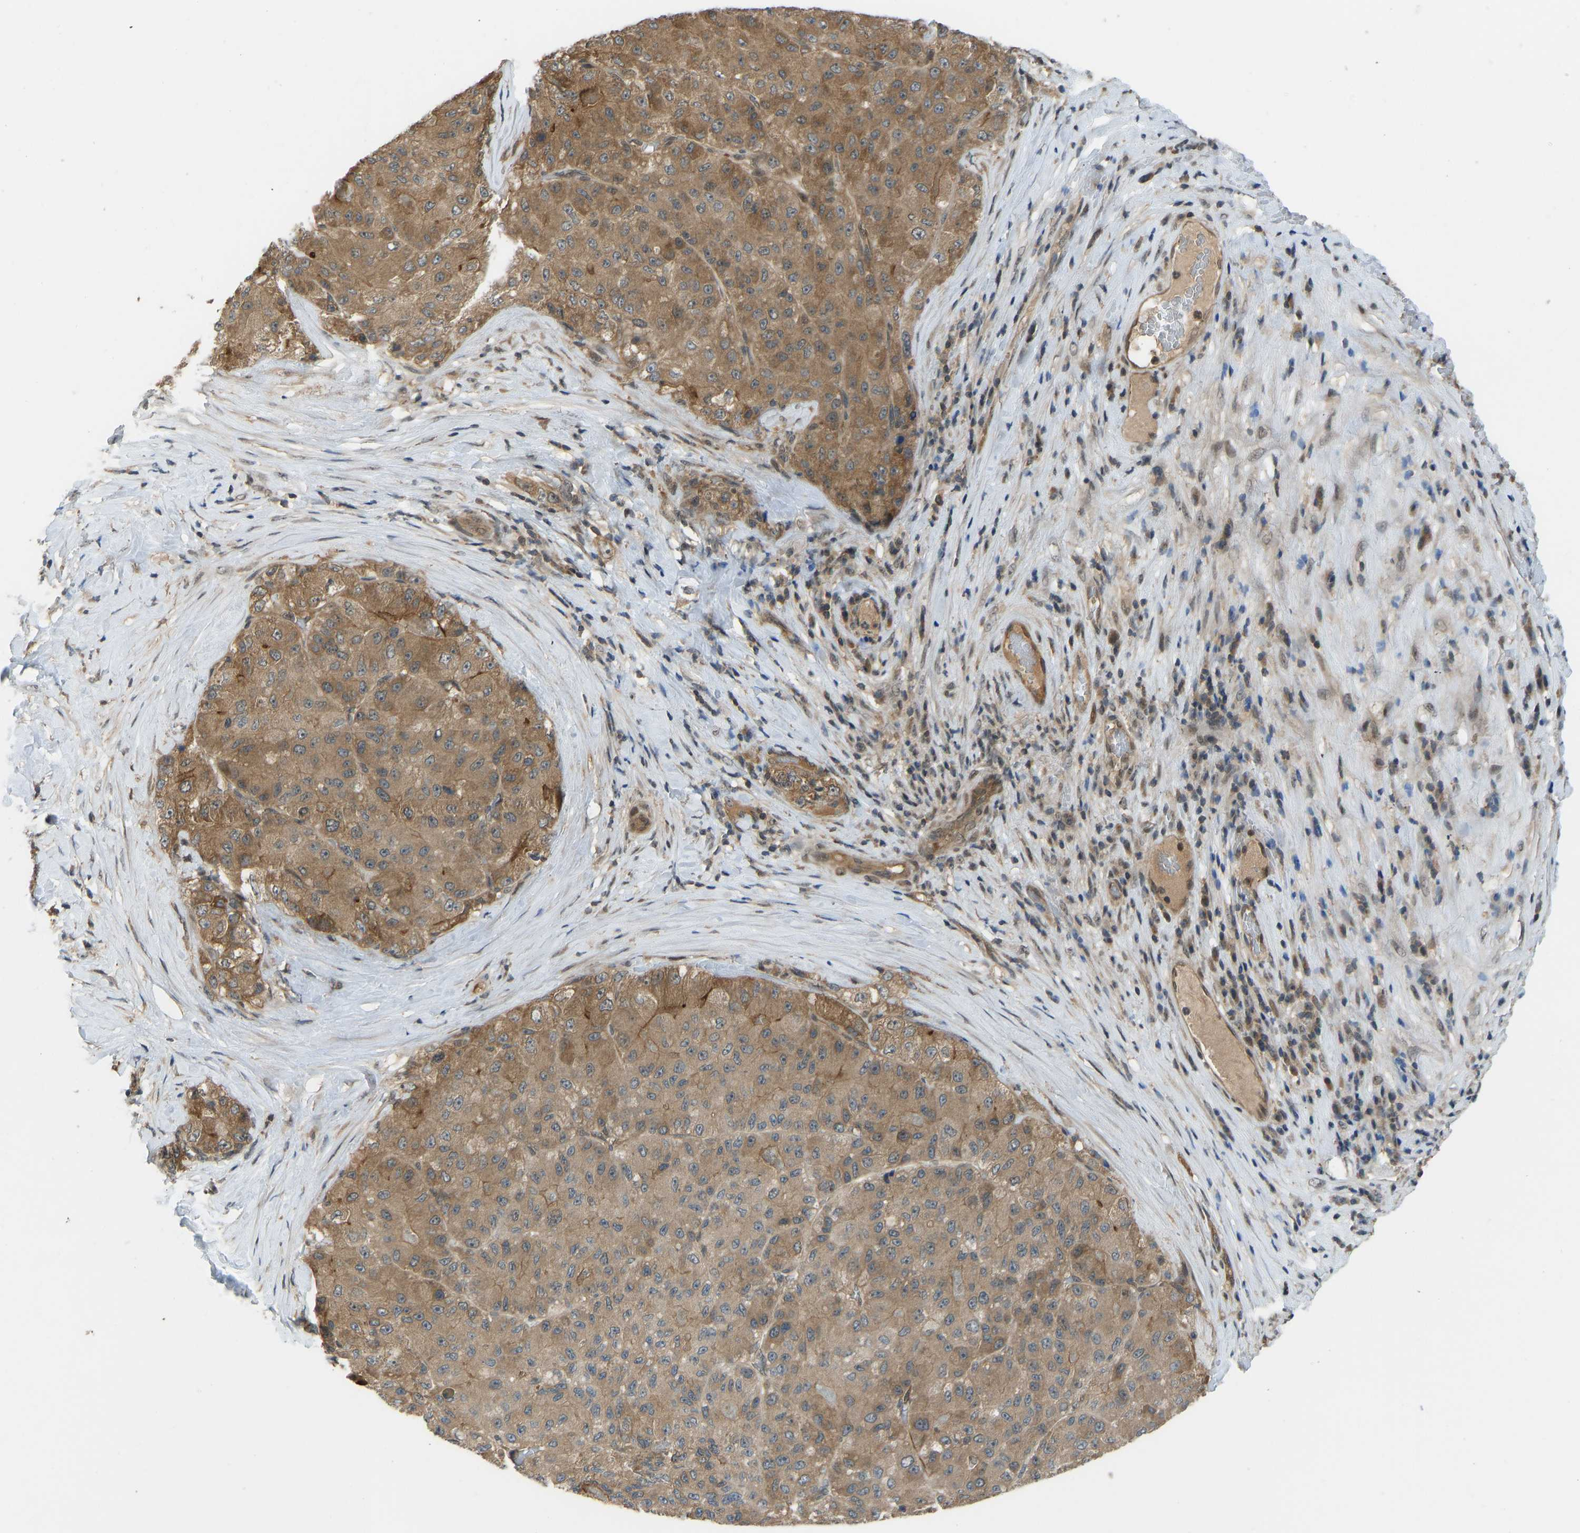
{"staining": {"intensity": "moderate", "quantity": ">75%", "location": "cytoplasmic/membranous"}, "tissue": "liver cancer", "cell_type": "Tumor cells", "image_type": "cancer", "snomed": [{"axis": "morphology", "description": "Carcinoma, Hepatocellular, NOS"}, {"axis": "topography", "description": "Liver"}], "caption": "A histopathology image of human liver cancer stained for a protein exhibits moderate cytoplasmic/membranous brown staining in tumor cells.", "gene": "CCT8", "patient": {"sex": "male", "age": 80}}